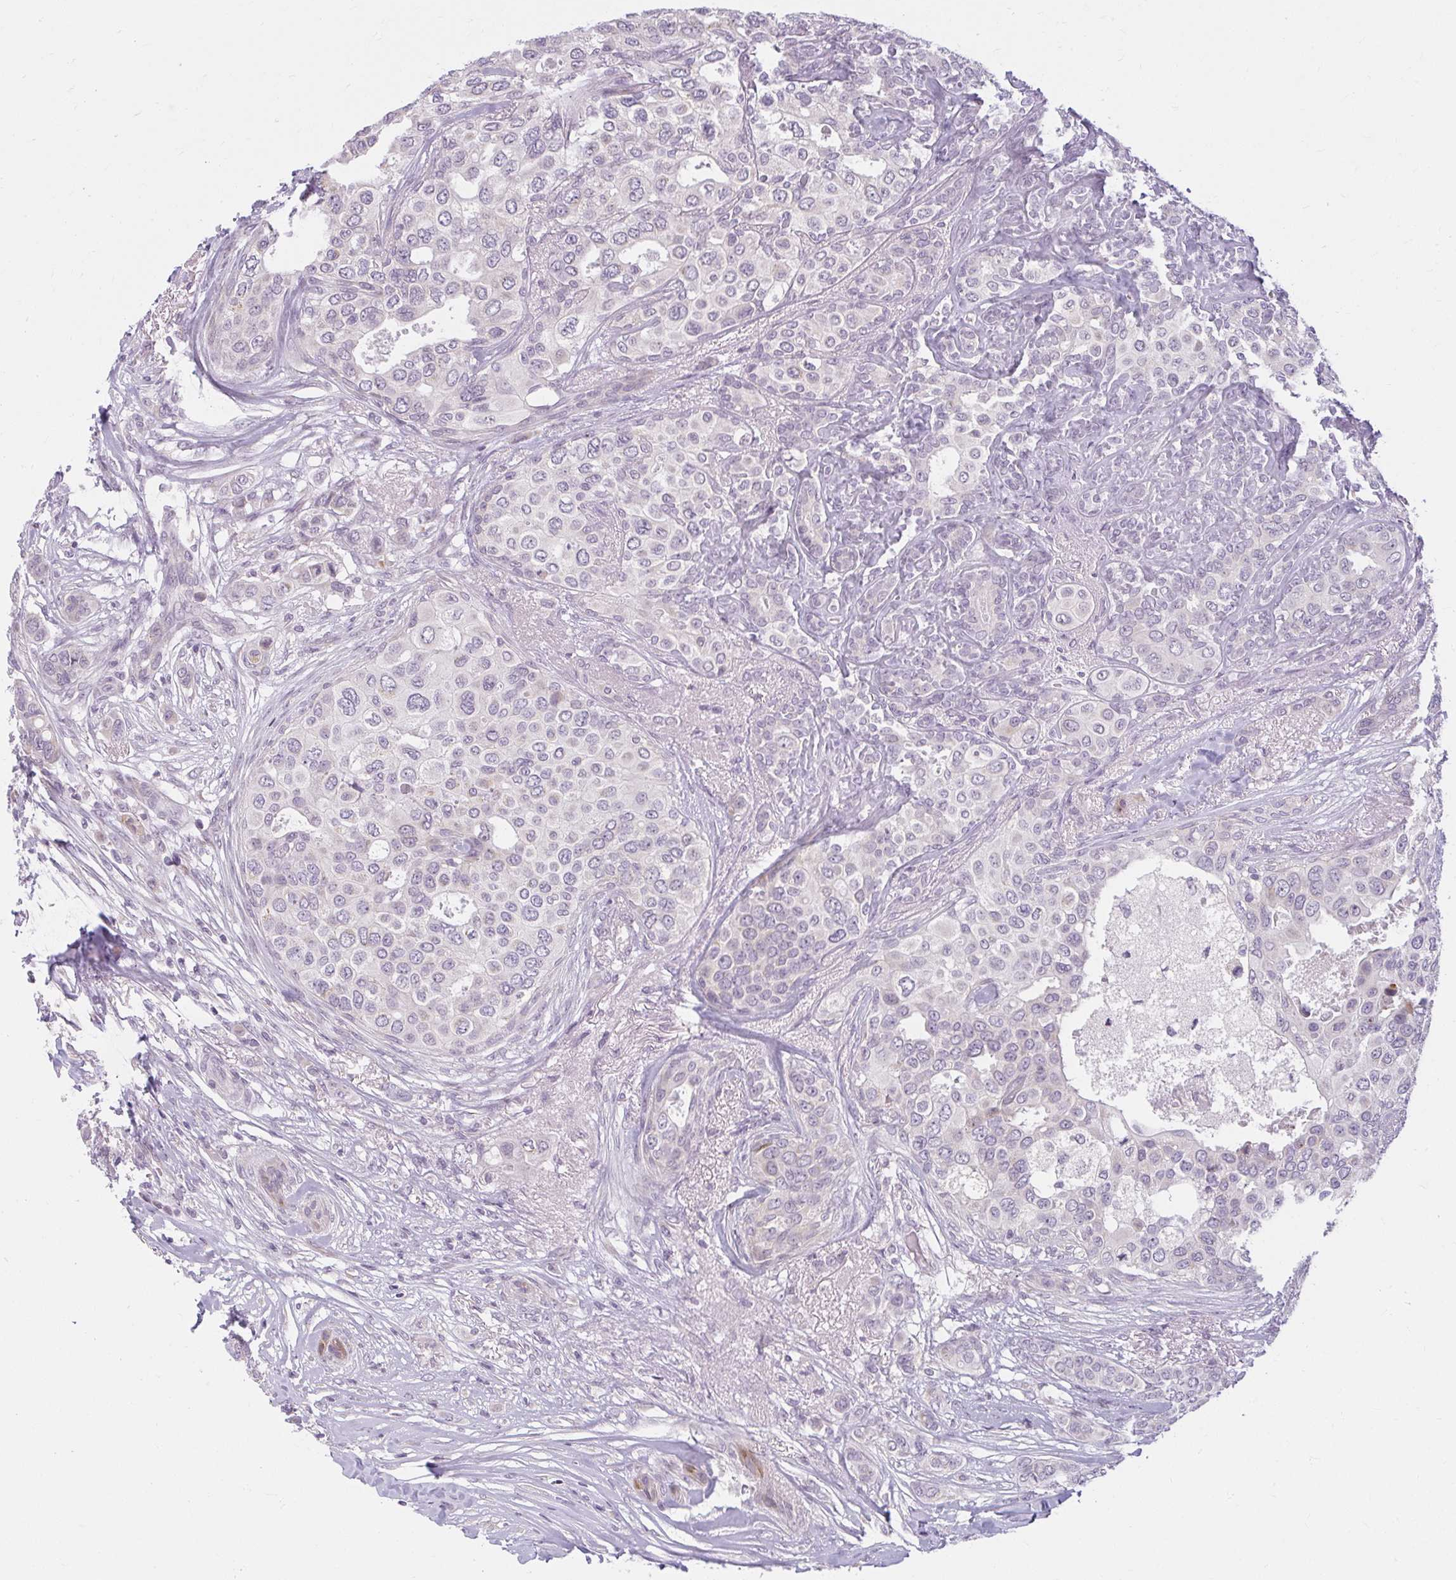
{"staining": {"intensity": "negative", "quantity": "none", "location": "none"}, "tissue": "breast cancer", "cell_type": "Tumor cells", "image_type": "cancer", "snomed": [{"axis": "morphology", "description": "Lobular carcinoma"}, {"axis": "topography", "description": "Breast"}], "caption": "Breast cancer stained for a protein using immunohistochemistry displays no positivity tumor cells.", "gene": "ZFYVE26", "patient": {"sex": "female", "age": 51}}